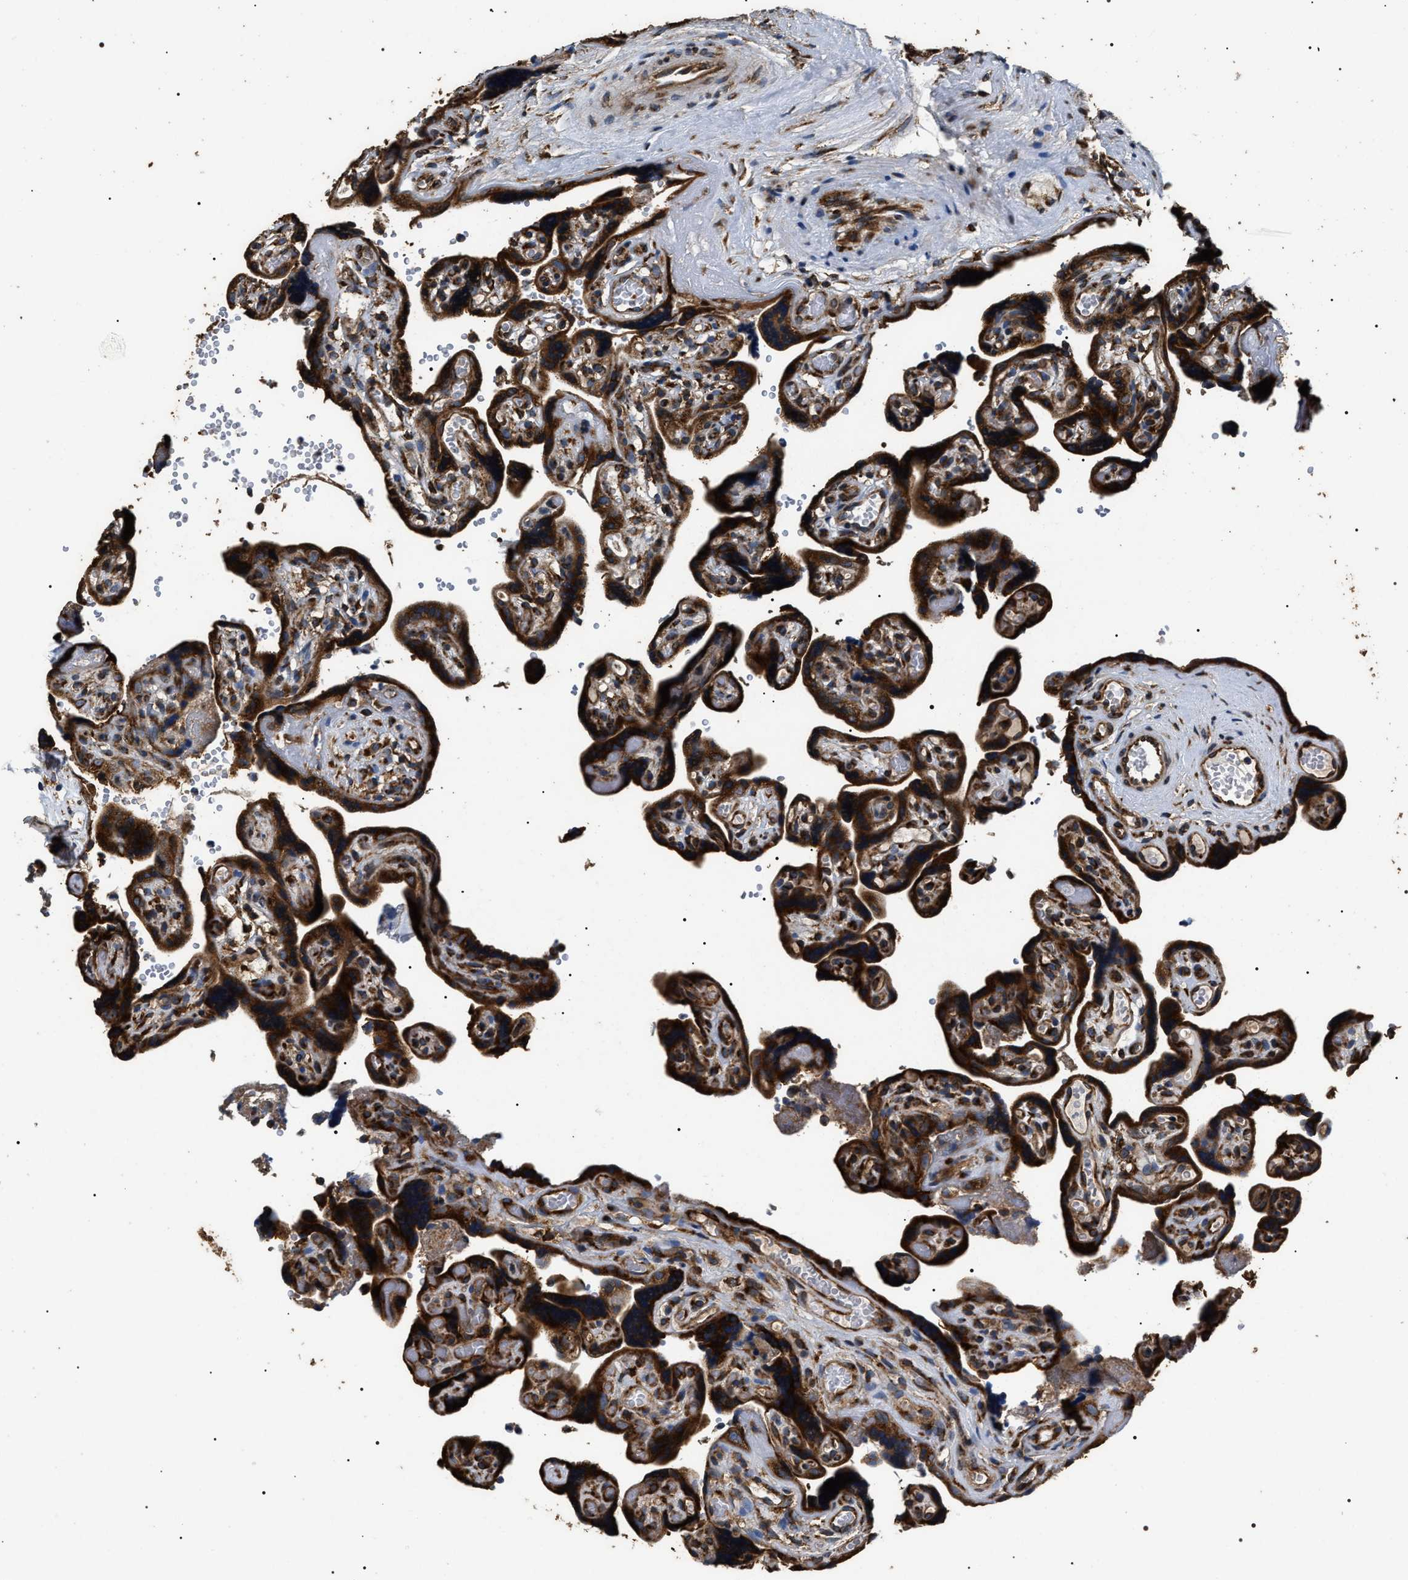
{"staining": {"intensity": "strong", "quantity": ">75%", "location": "cytoplasmic/membranous"}, "tissue": "placenta", "cell_type": "Decidual cells", "image_type": "normal", "snomed": [{"axis": "morphology", "description": "Normal tissue, NOS"}, {"axis": "topography", "description": "Placenta"}], "caption": "Brown immunohistochemical staining in normal placenta shows strong cytoplasmic/membranous expression in about >75% of decidual cells. The staining is performed using DAB (3,3'-diaminobenzidine) brown chromogen to label protein expression. The nuclei are counter-stained blue using hematoxylin.", "gene": "KTN1", "patient": {"sex": "female", "age": 30}}